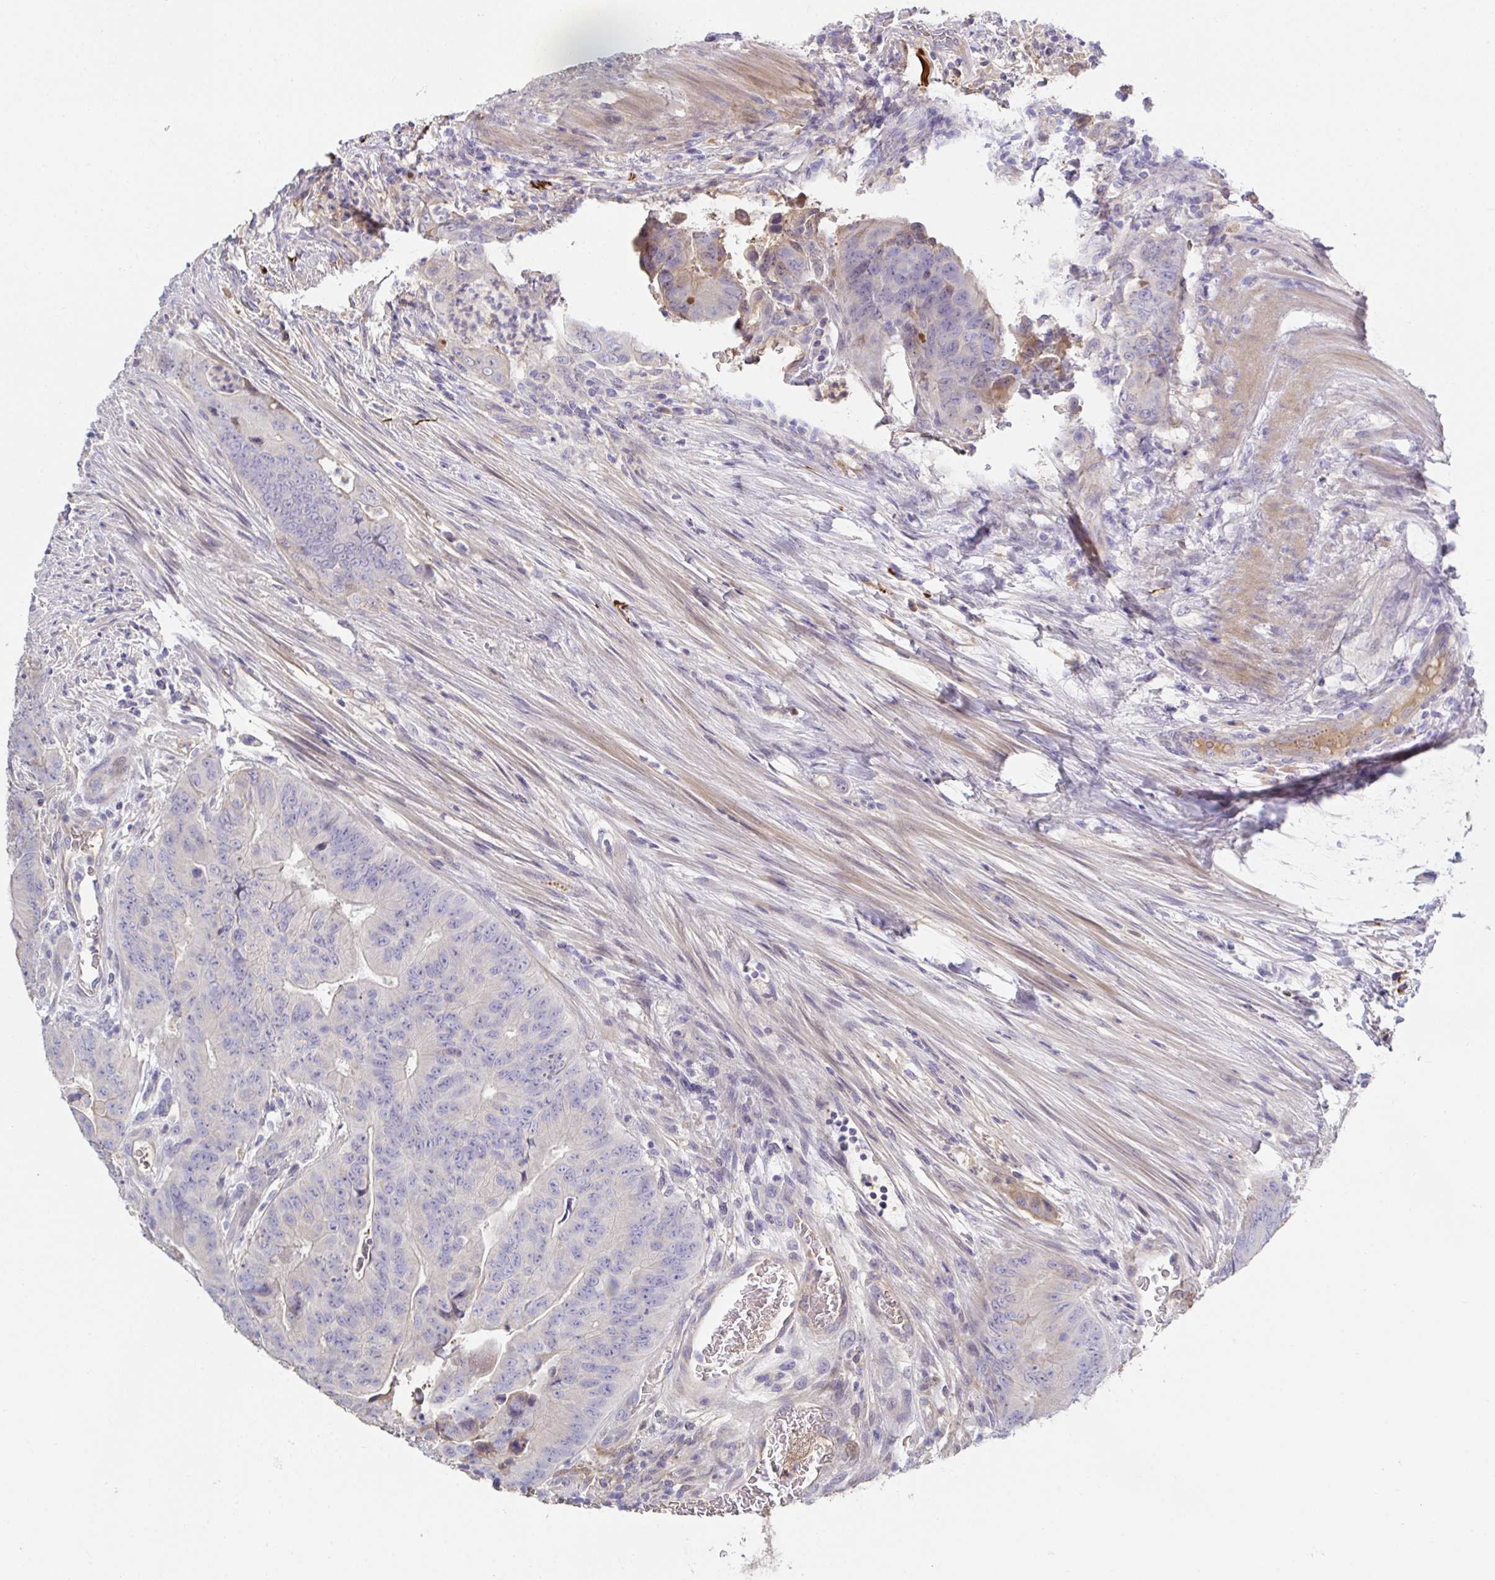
{"staining": {"intensity": "negative", "quantity": "none", "location": "none"}, "tissue": "colorectal cancer", "cell_type": "Tumor cells", "image_type": "cancer", "snomed": [{"axis": "morphology", "description": "Adenocarcinoma, NOS"}, {"axis": "topography", "description": "Colon"}], "caption": "The IHC micrograph has no significant staining in tumor cells of colorectal cancer (adenocarcinoma) tissue.", "gene": "ANO5", "patient": {"sex": "female", "age": 48}}